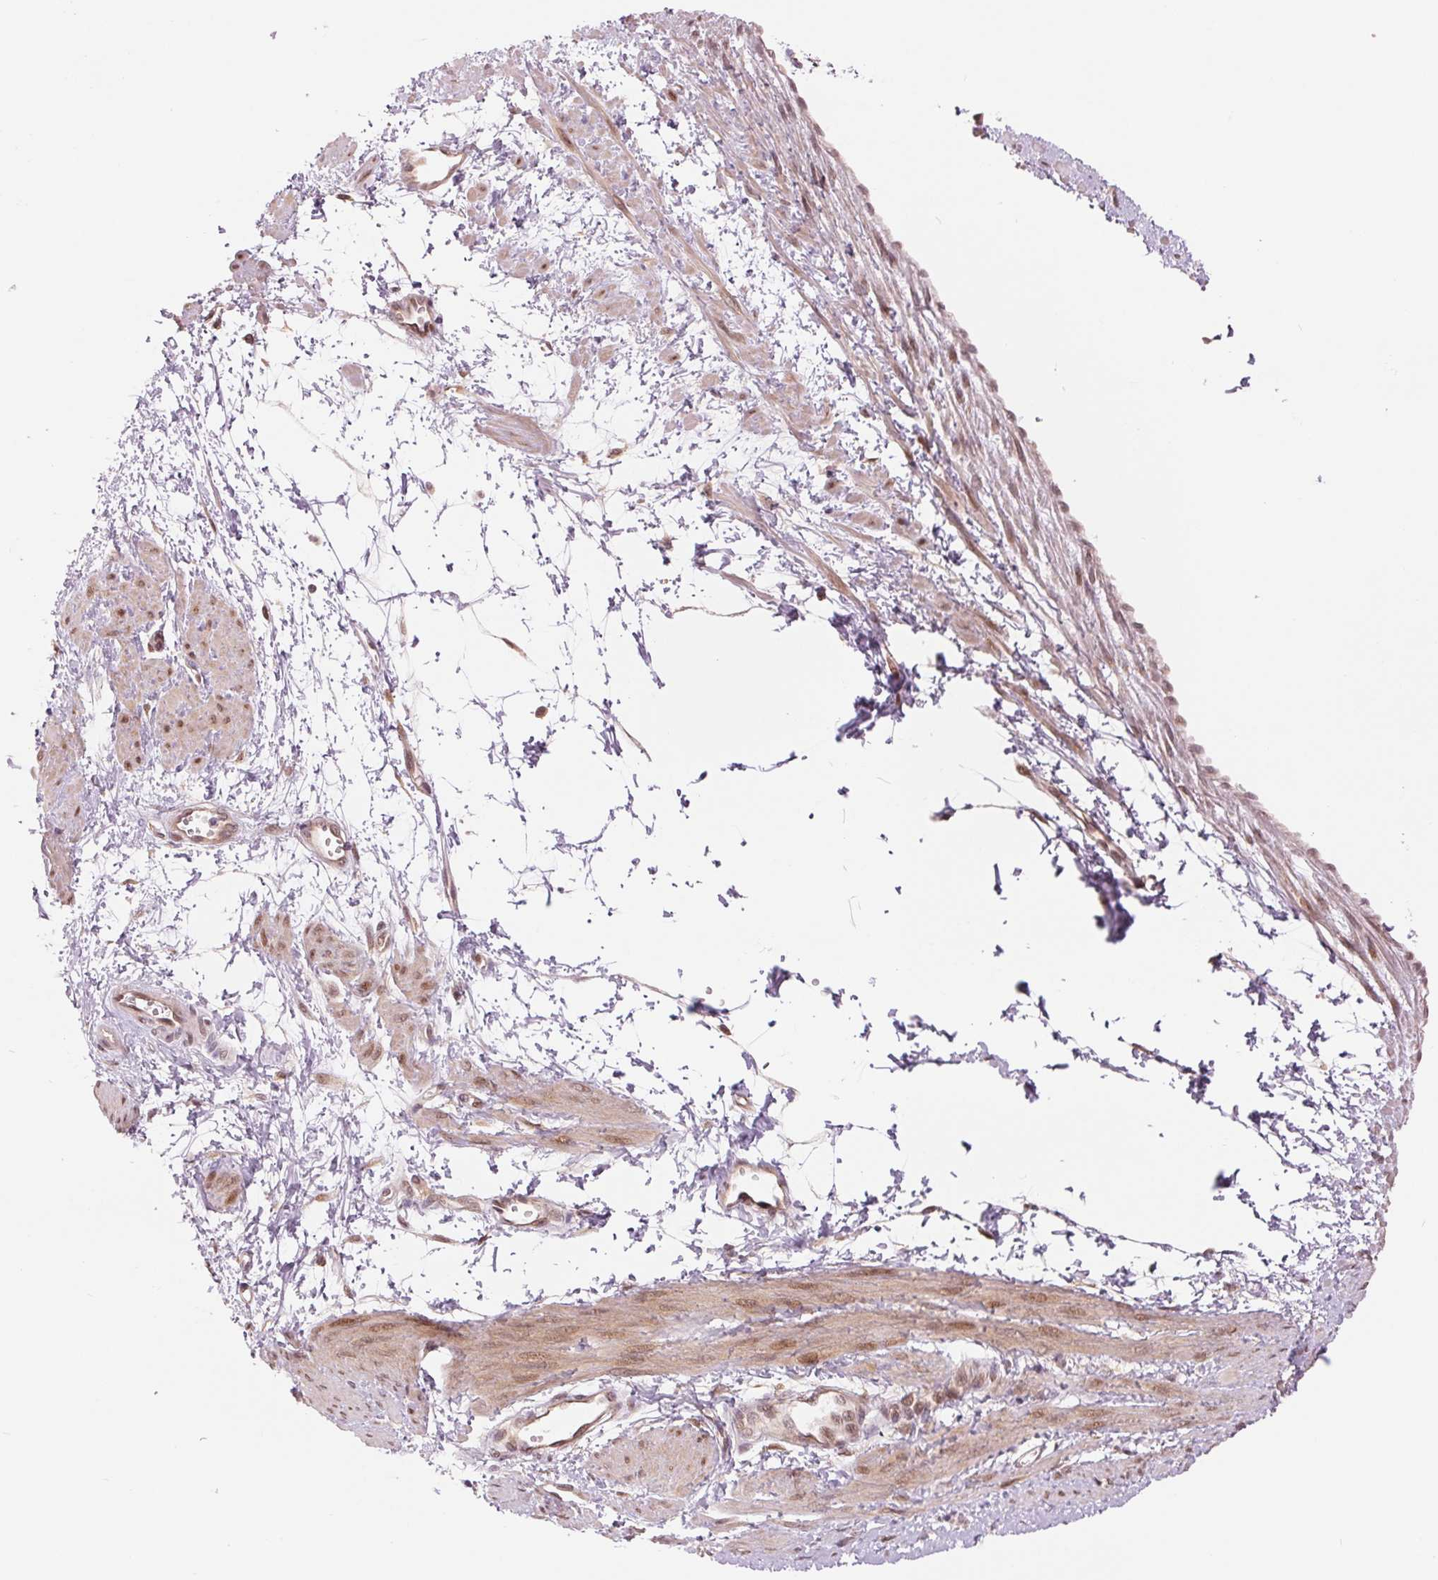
{"staining": {"intensity": "moderate", "quantity": ">75%", "location": "cytoplasmic/membranous,nuclear"}, "tissue": "smooth muscle", "cell_type": "Smooth muscle cells", "image_type": "normal", "snomed": [{"axis": "morphology", "description": "Normal tissue, NOS"}, {"axis": "topography", "description": "Smooth muscle"}, {"axis": "topography", "description": "Uterus"}], "caption": "High-magnification brightfield microscopy of normal smooth muscle stained with DAB (3,3'-diaminobenzidine) (brown) and counterstained with hematoxylin (blue). smooth muscle cells exhibit moderate cytoplasmic/membranous,nuclear positivity is identified in approximately>75% of cells. (brown staining indicates protein expression, while blue staining denotes nuclei).", "gene": "ERI3", "patient": {"sex": "female", "age": 39}}